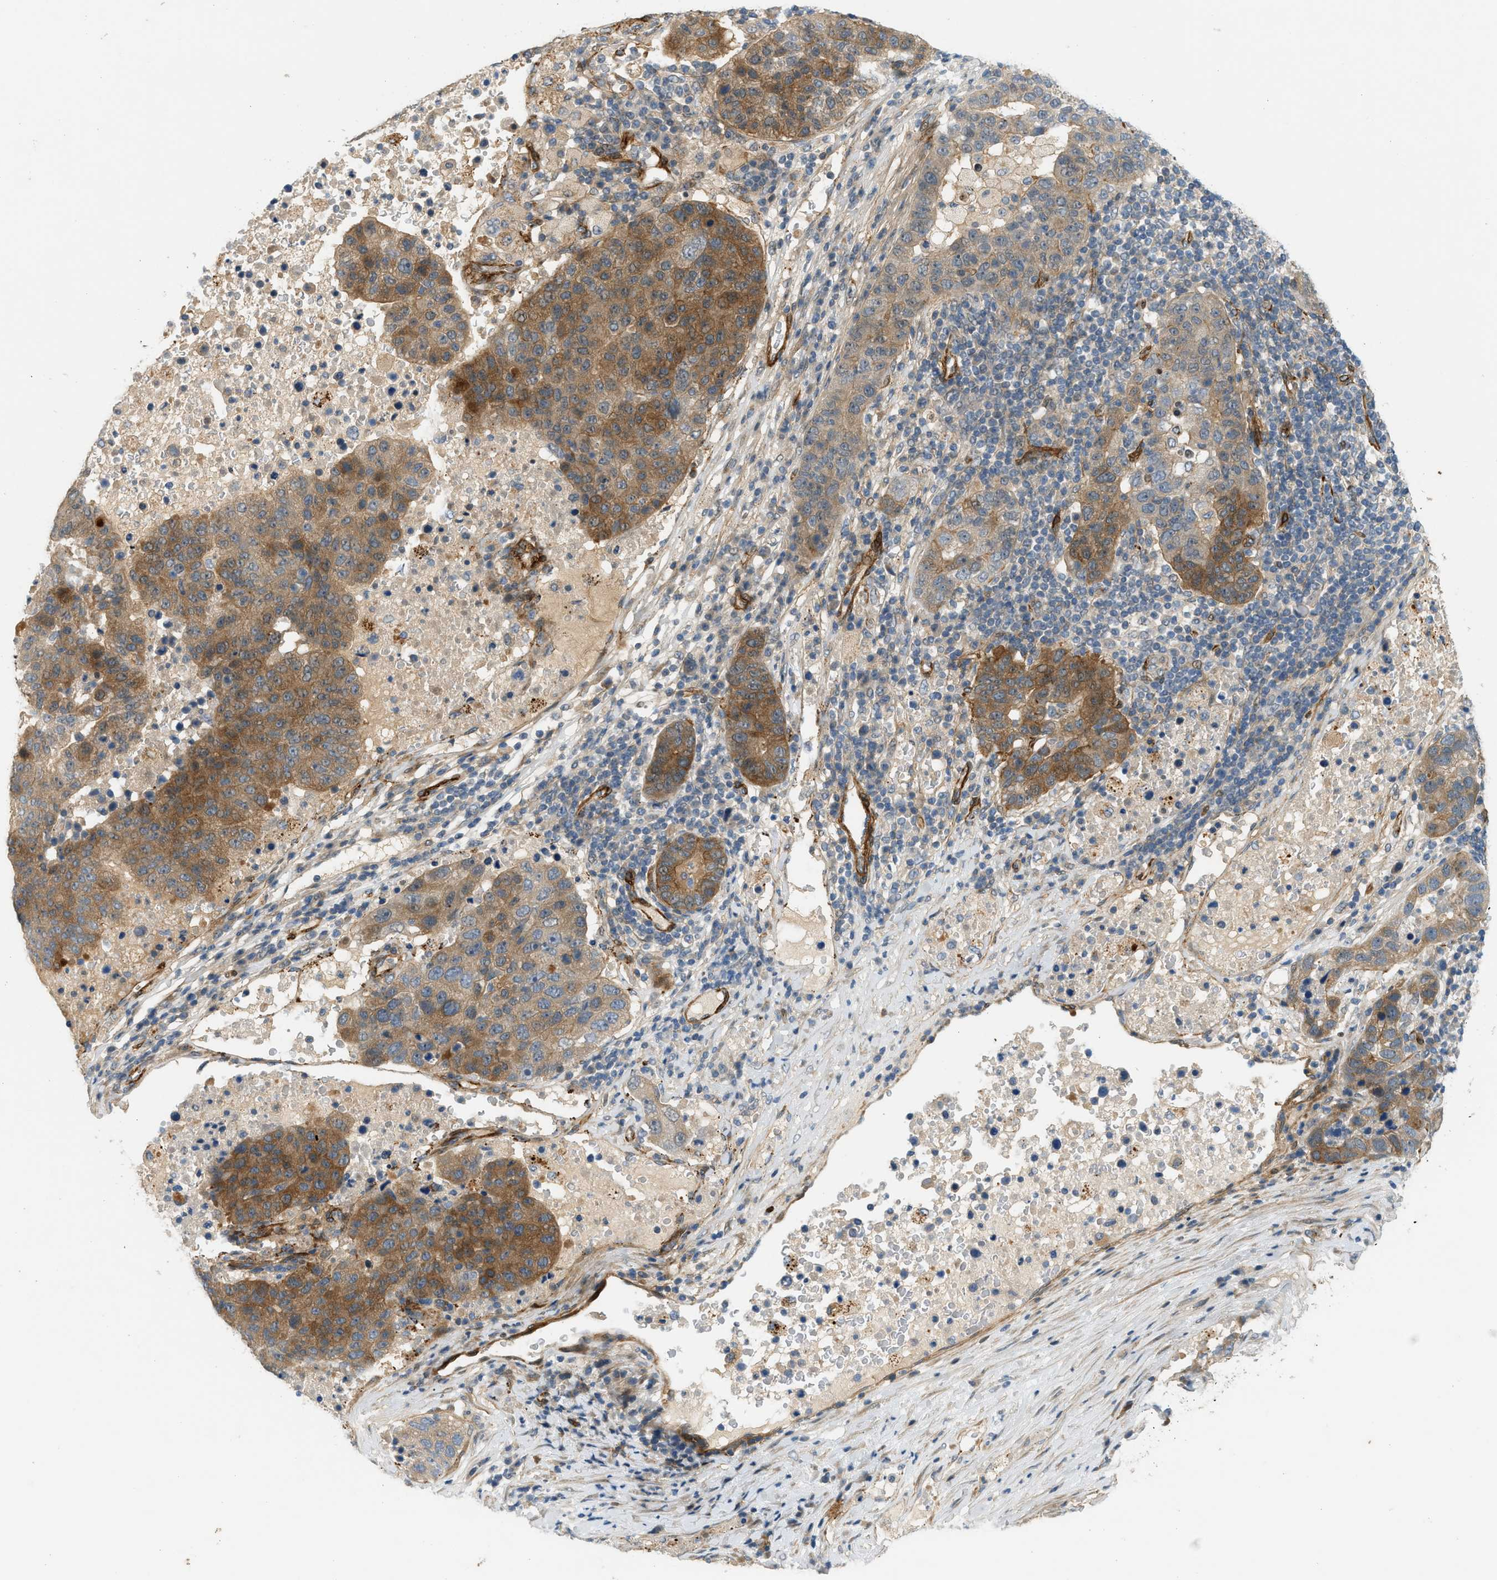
{"staining": {"intensity": "moderate", "quantity": ">75%", "location": "cytoplasmic/membranous"}, "tissue": "pancreatic cancer", "cell_type": "Tumor cells", "image_type": "cancer", "snomed": [{"axis": "morphology", "description": "Adenocarcinoma, NOS"}, {"axis": "topography", "description": "Pancreas"}], "caption": "A medium amount of moderate cytoplasmic/membranous staining is seen in about >75% of tumor cells in pancreatic adenocarcinoma tissue. The staining was performed using DAB (3,3'-diaminobenzidine) to visualize the protein expression in brown, while the nuclei were stained in blue with hematoxylin (Magnification: 20x).", "gene": "EDNRA", "patient": {"sex": "female", "age": 61}}